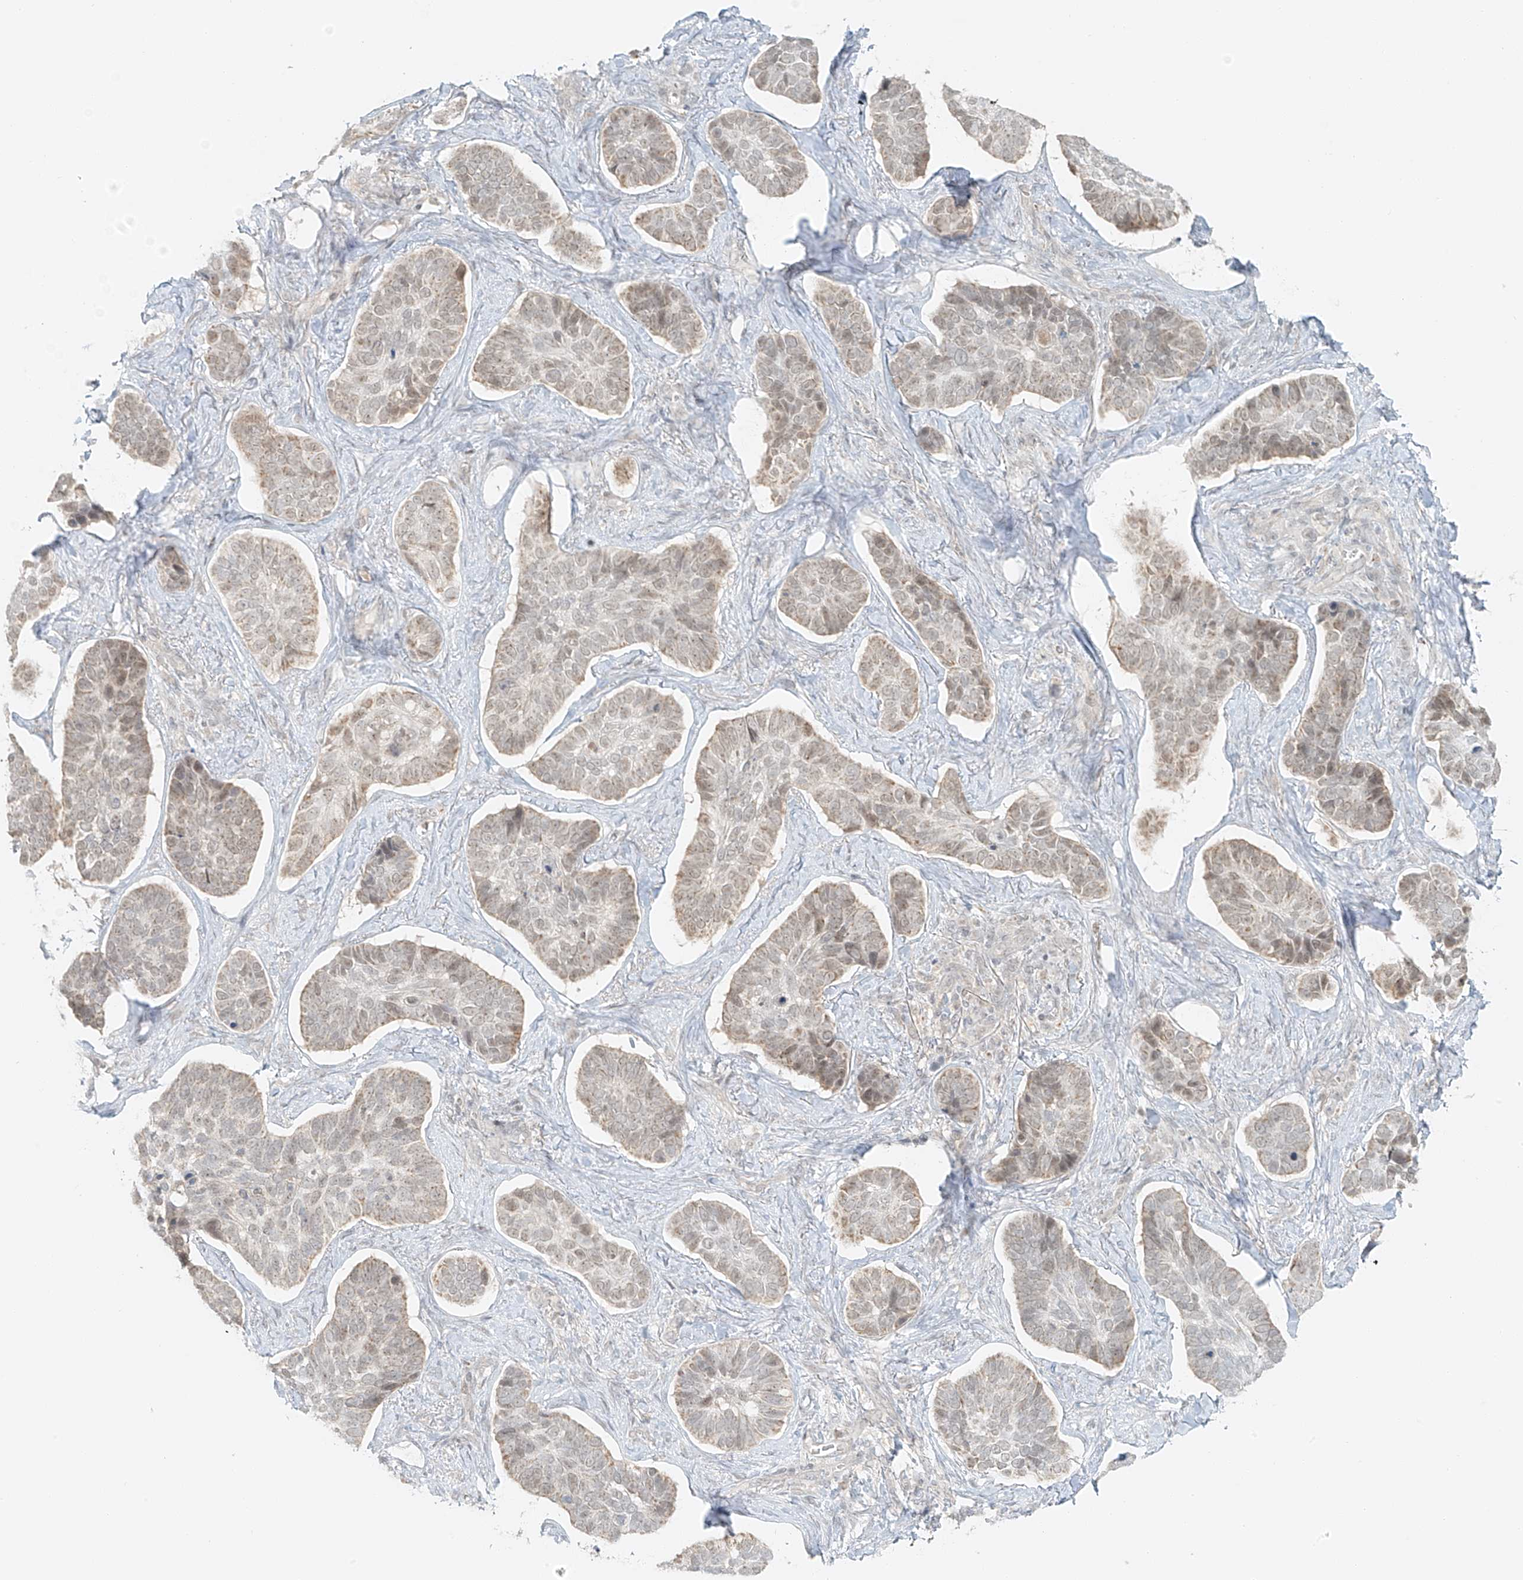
{"staining": {"intensity": "weak", "quantity": "25%-75%", "location": "cytoplasmic/membranous,nuclear"}, "tissue": "skin cancer", "cell_type": "Tumor cells", "image_type": "cancer", "snomed": [{"axis": "morphology", "description": "Basal cell carcinoma"}, {"axis": "topography", "description": "Skin"}], "caption": "This histopathology image exhibits basal cell carcinoma (skin) stained with IHC to label a protein in brown. The cytoplasmic/membranous and nuclear of tumor cells show weak positivity for the protein. Nuclei are counter-stained blue.", "gene": "MIPEP", "patient": {"sex": "male", "age": 62}}